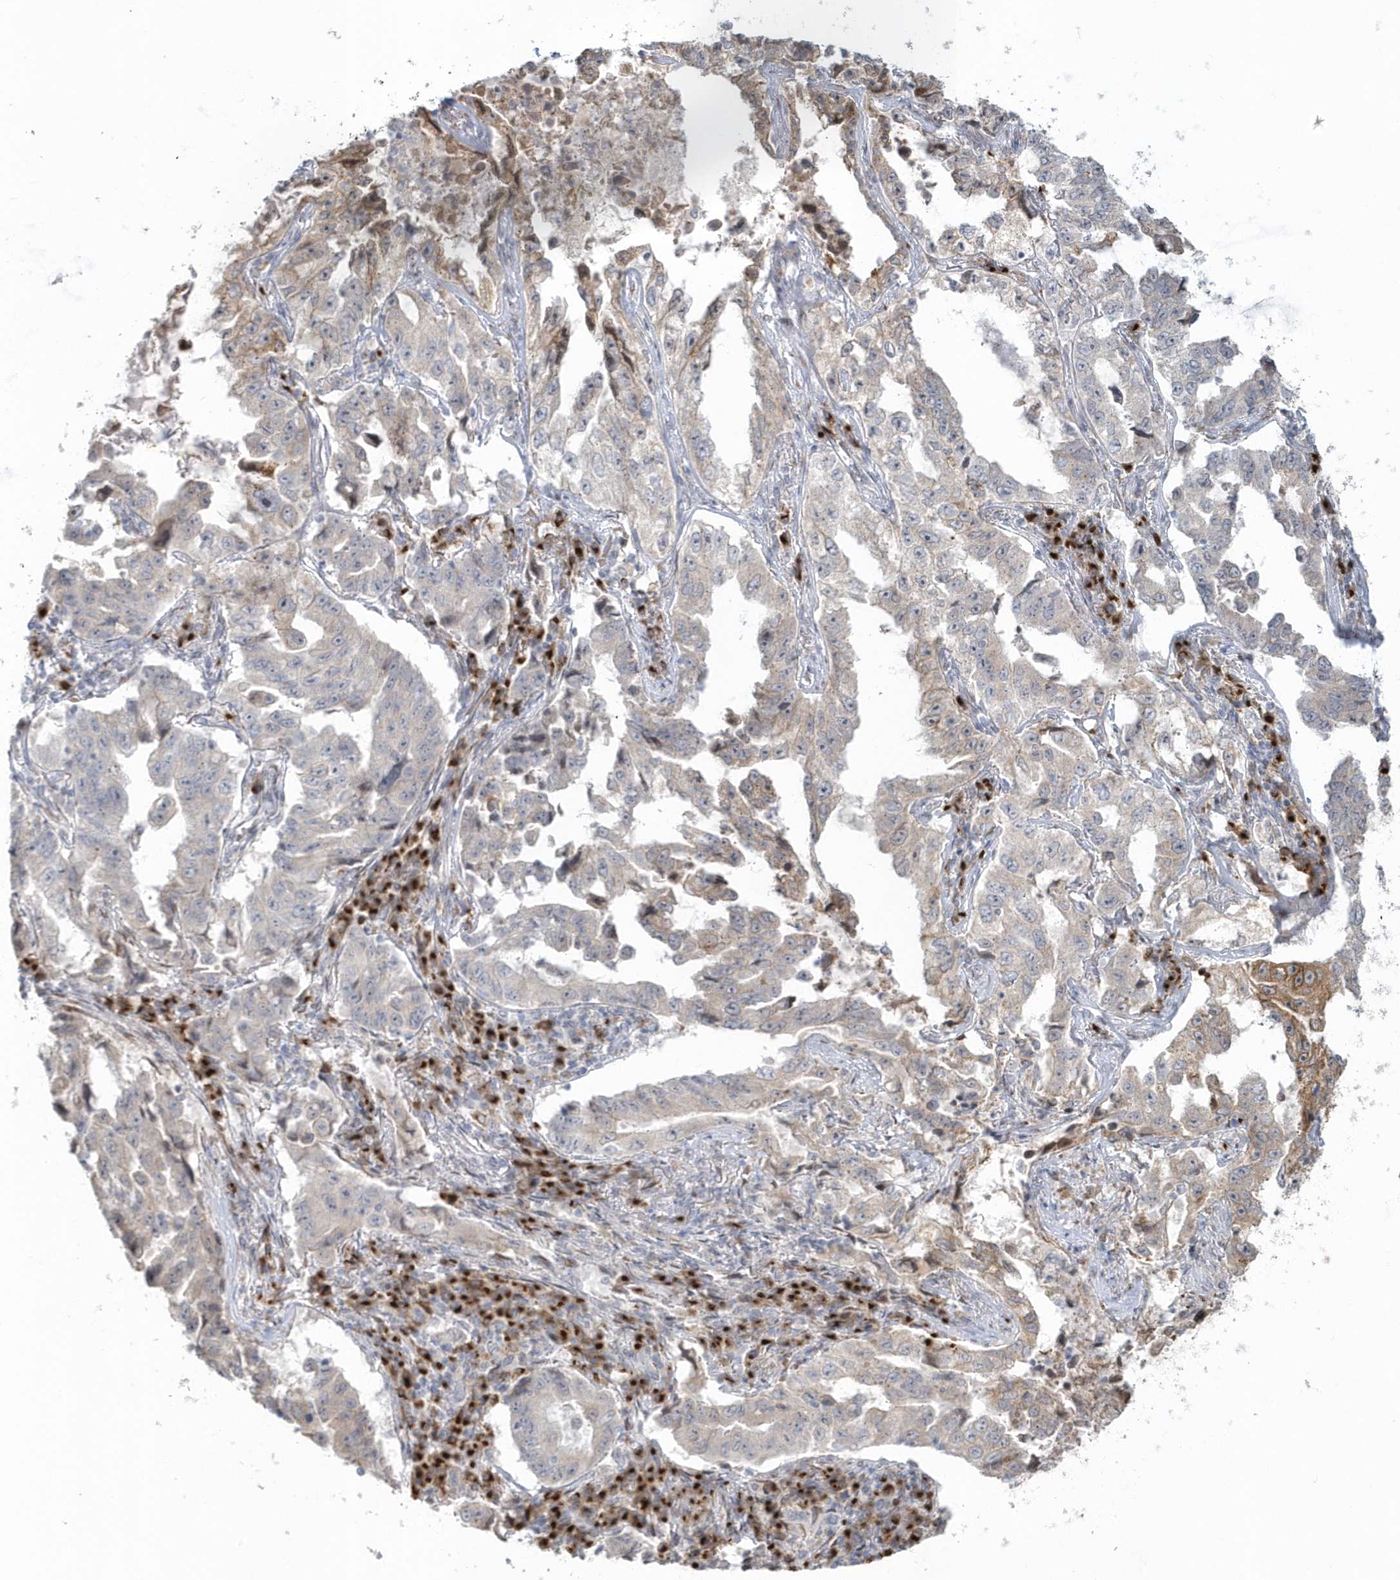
{"staining": {"intensity": "weak", "quantity": "<25%", "location": "cytoplasmic/membranous"}, "tissue": "lung cancer", "cell_type": "Tumor cells", "image_type": "cancer", "snomed": [{"axis": "morphology", "description": "Adenocarcinoma, NOS"}, {"axis": "topography", "description": "Lung"}], "caption": "Immunohistochemistry (IHC) of human adenocarcinoma (lung) displays no positivity in tumor cells.", "gene": "DHFR", "patient": {"sex": "female", "age": 51}}